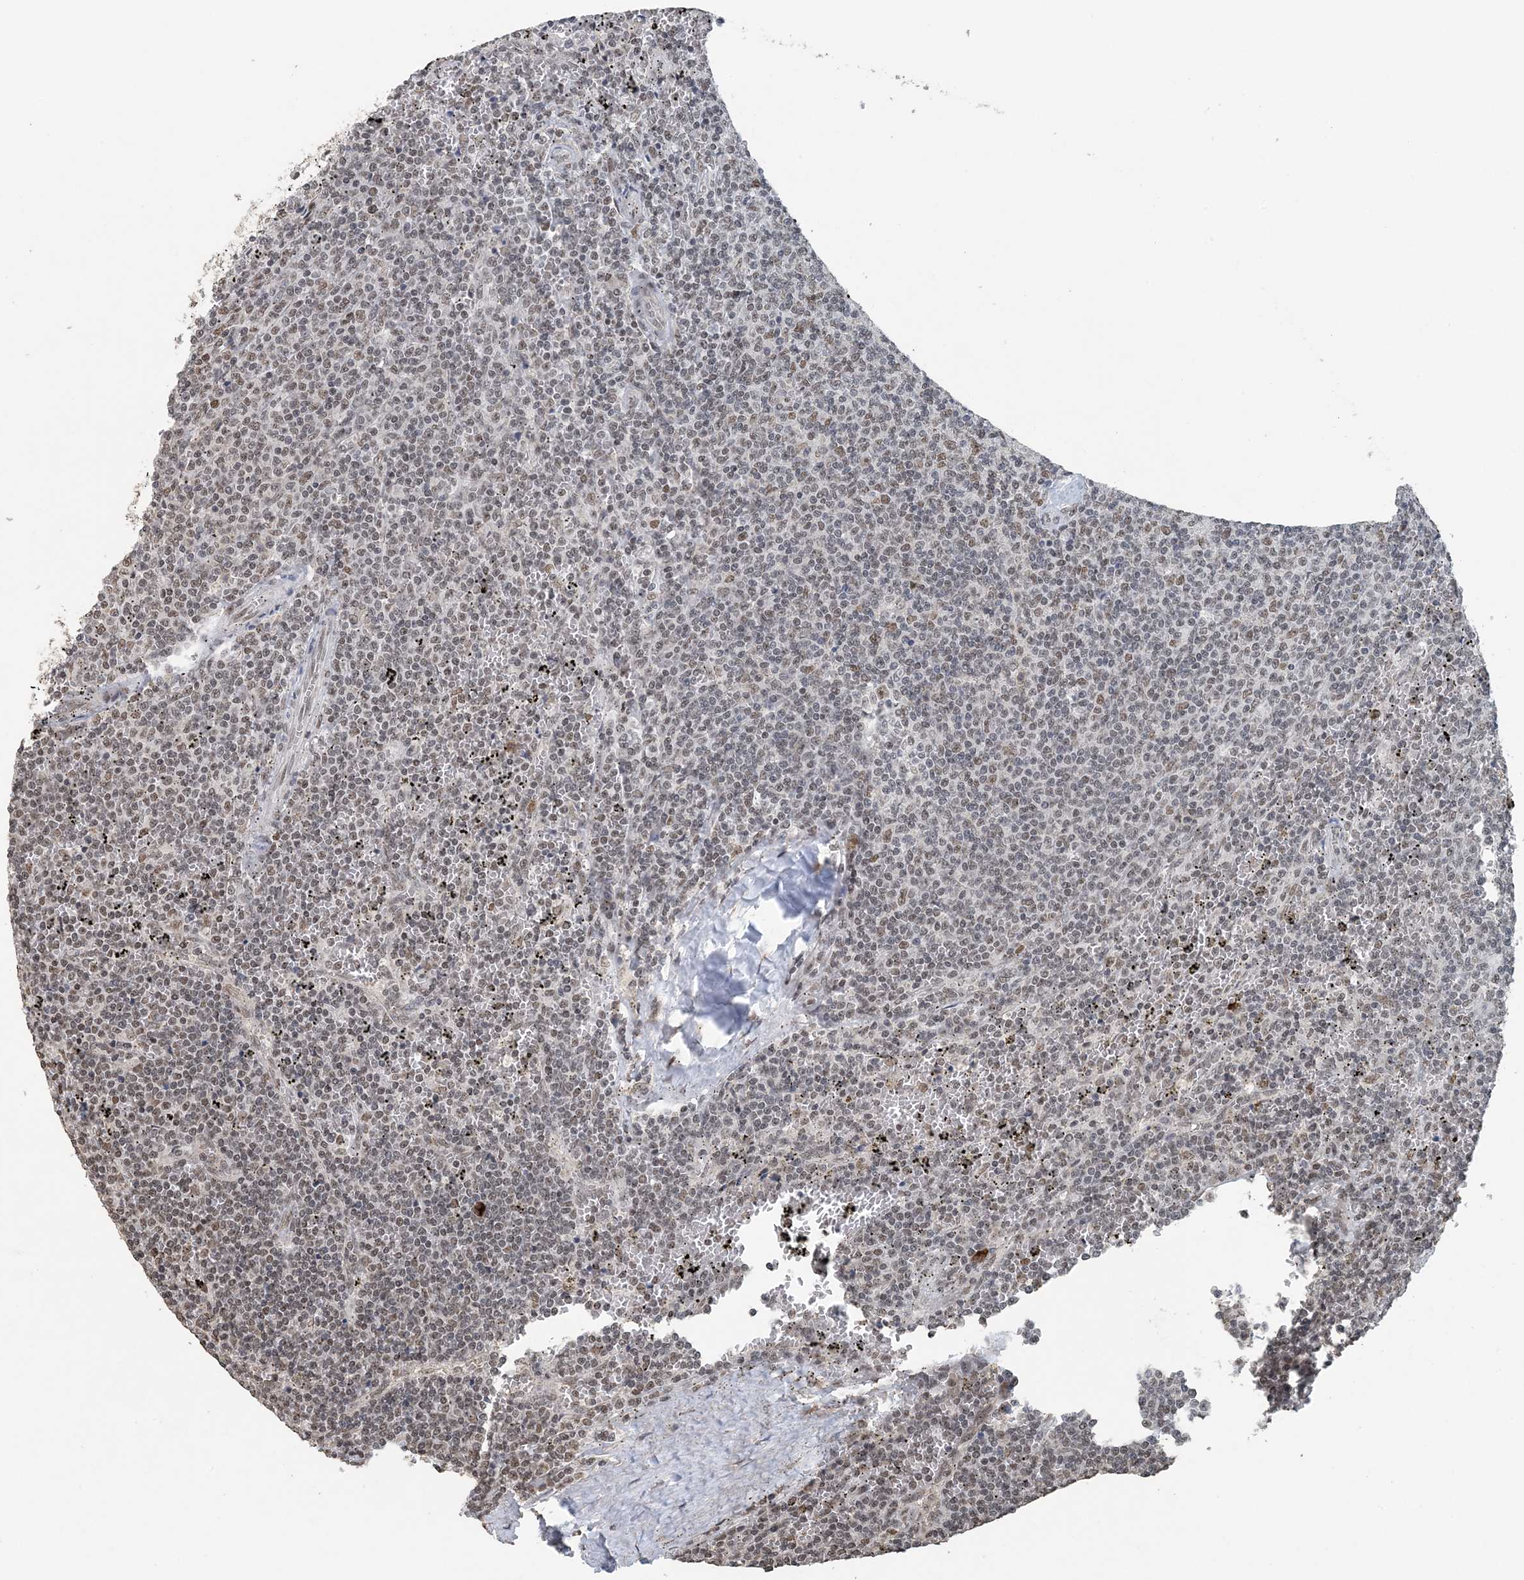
{"staining": {"intensity": "weak", "quantity": "25%-75%", "location": "nuclear"}, "tissue": "lymphoma", "cell_type": "Tumor cells", "image_type": "cancer", "snomed": [{"axis": "morphology", "description": "Malignant lymphoma, non-Hodgkin's type, Low grade"}, {"axis": "topography", "description": "Spleen"}], "caption": "Low-grade malignant lymphoma, non-Hodgkin's type stained with a brown dye displays weak nuclear positive expression in about 25%-75% of tumor cells.", "gene": "MBD2", "patient": {"sex": "female", "age": 50}}